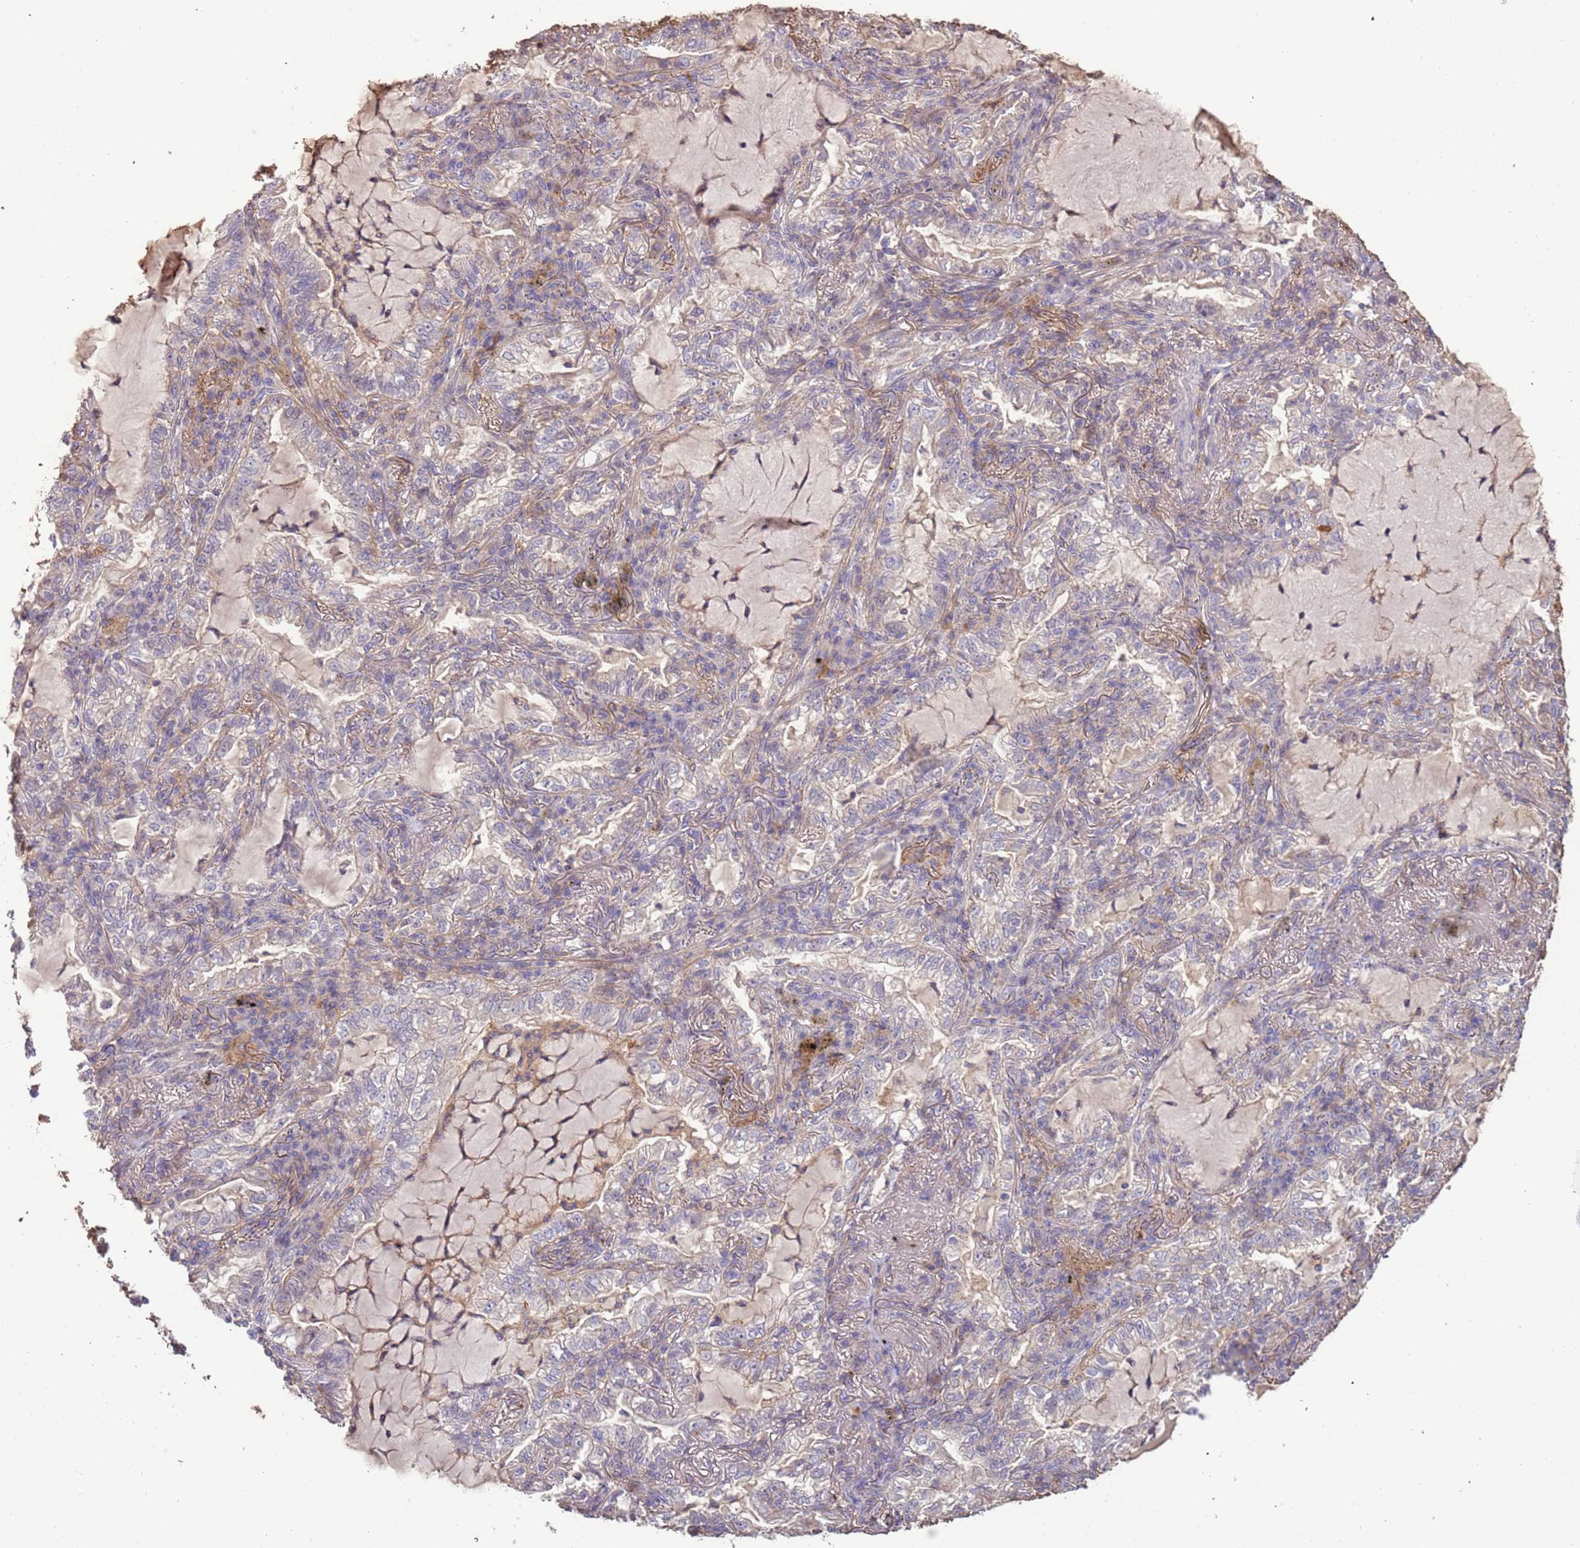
{"staining": {"intensity": "negative", "quantity": "none", "location": "none"}, "tissue": "lung cancer", "cell_type": "Tumor cells", "image_type": "cancer", "snomed": [{"axis": "morphology", "description": "Adenocarcinoma, NOS"}, {"axis": "topography", "description": "Lung"}], "caption": "The image exhibits no significant positivity in tumor cells of lung cancer.", "gene": "FECH", "patient": {"sex": "female", "age": 73}}